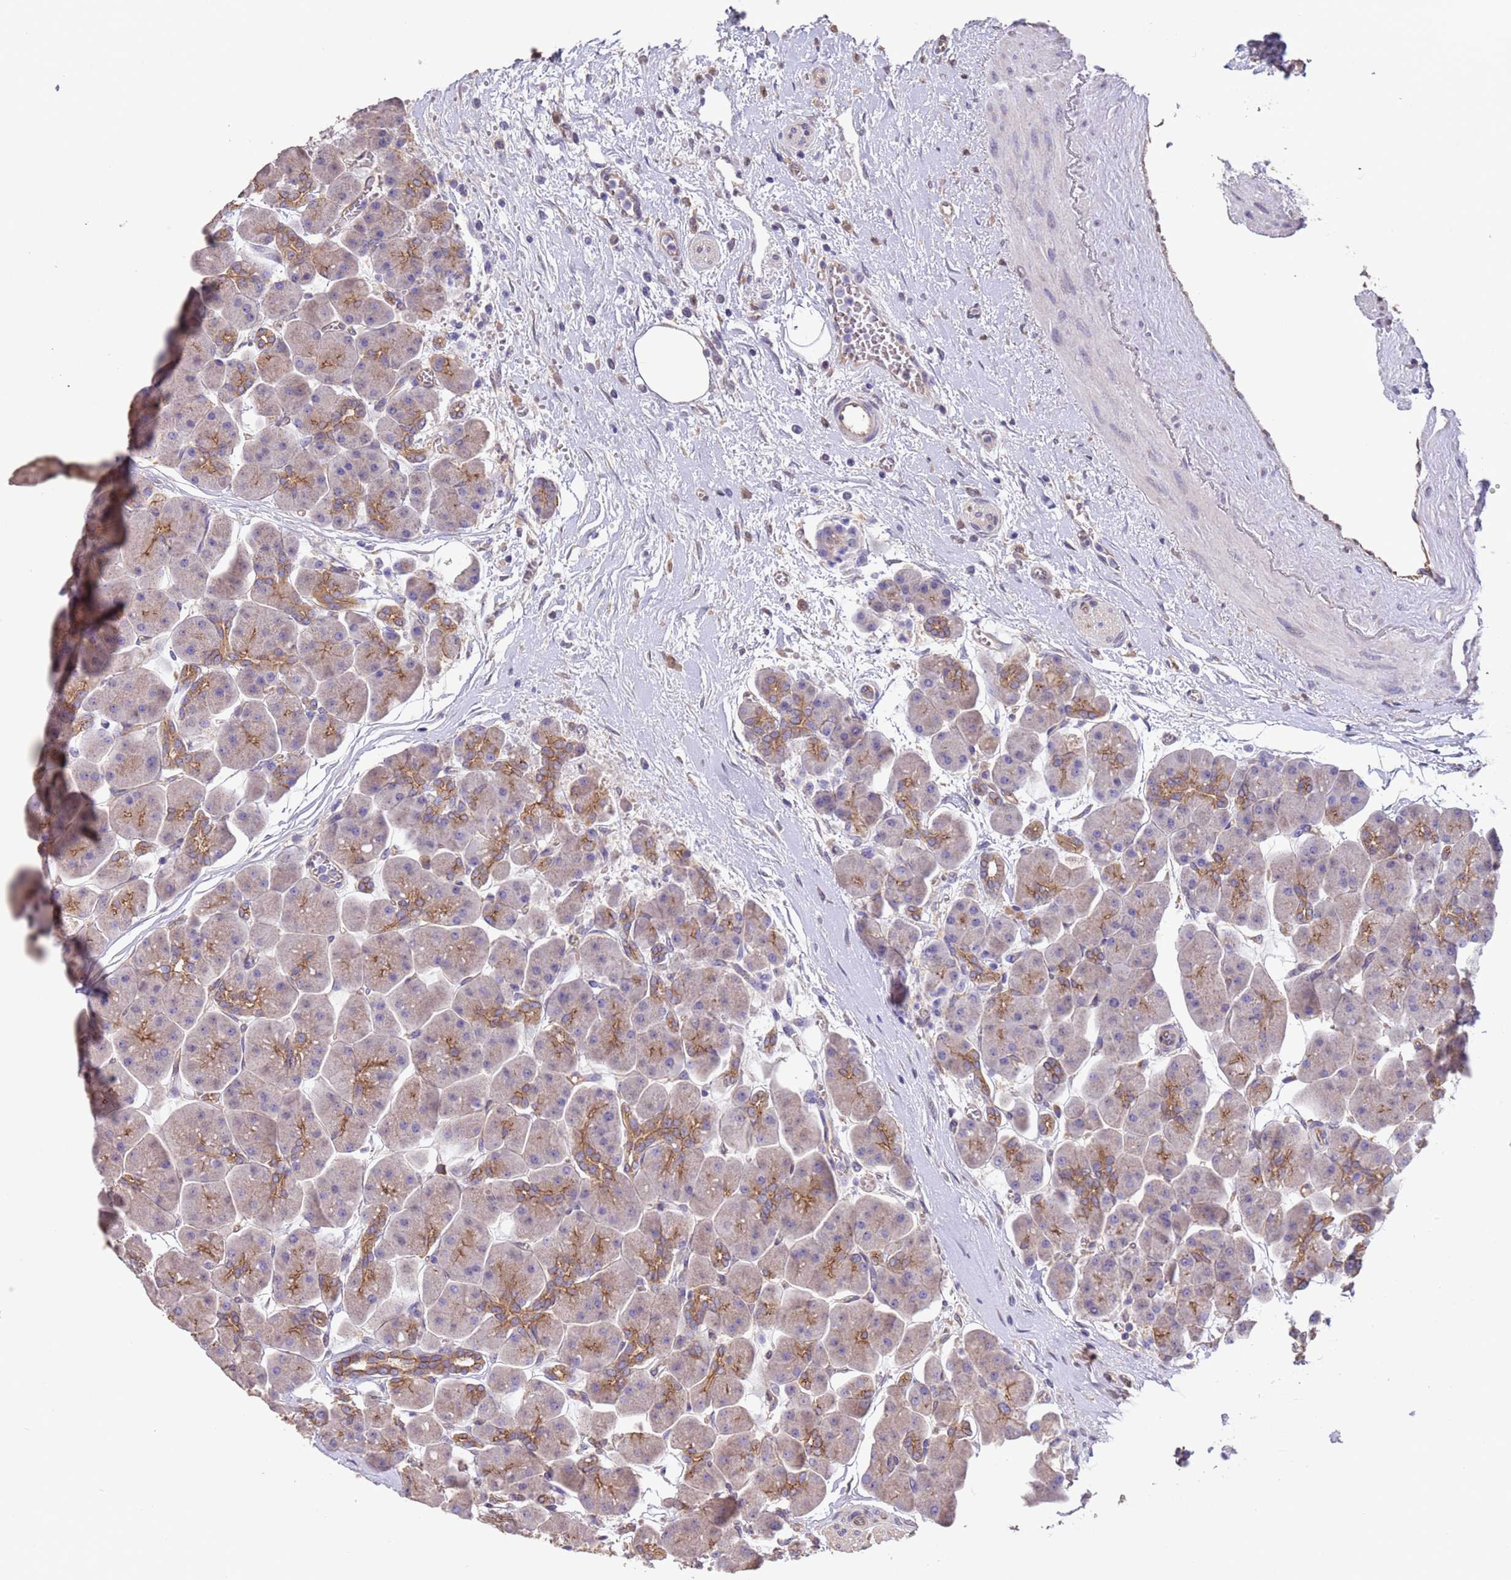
{"staining": {"intensity": "moderate", "quantity": "25%-75%", "location": "cytoplasmic/membranous"}, "tissue": "pancreas", "cell_type": "Exocrine glandular cells", "image_type": "normal", "snomed": [{"axis": "morphology", "description": "Normal tissue, NOS"}, {"axis": "topography", "description": "Pancreas"}], "caption": "About 25%-75% of exocrine glandular cells in unremarkable human pancreas reveal moderate cytoplasmic/membranous protein expression as visualized by brown immunohistochemical staining.", "gene": "NPHP1", "patient": {"sex": "male", "age": 66}}